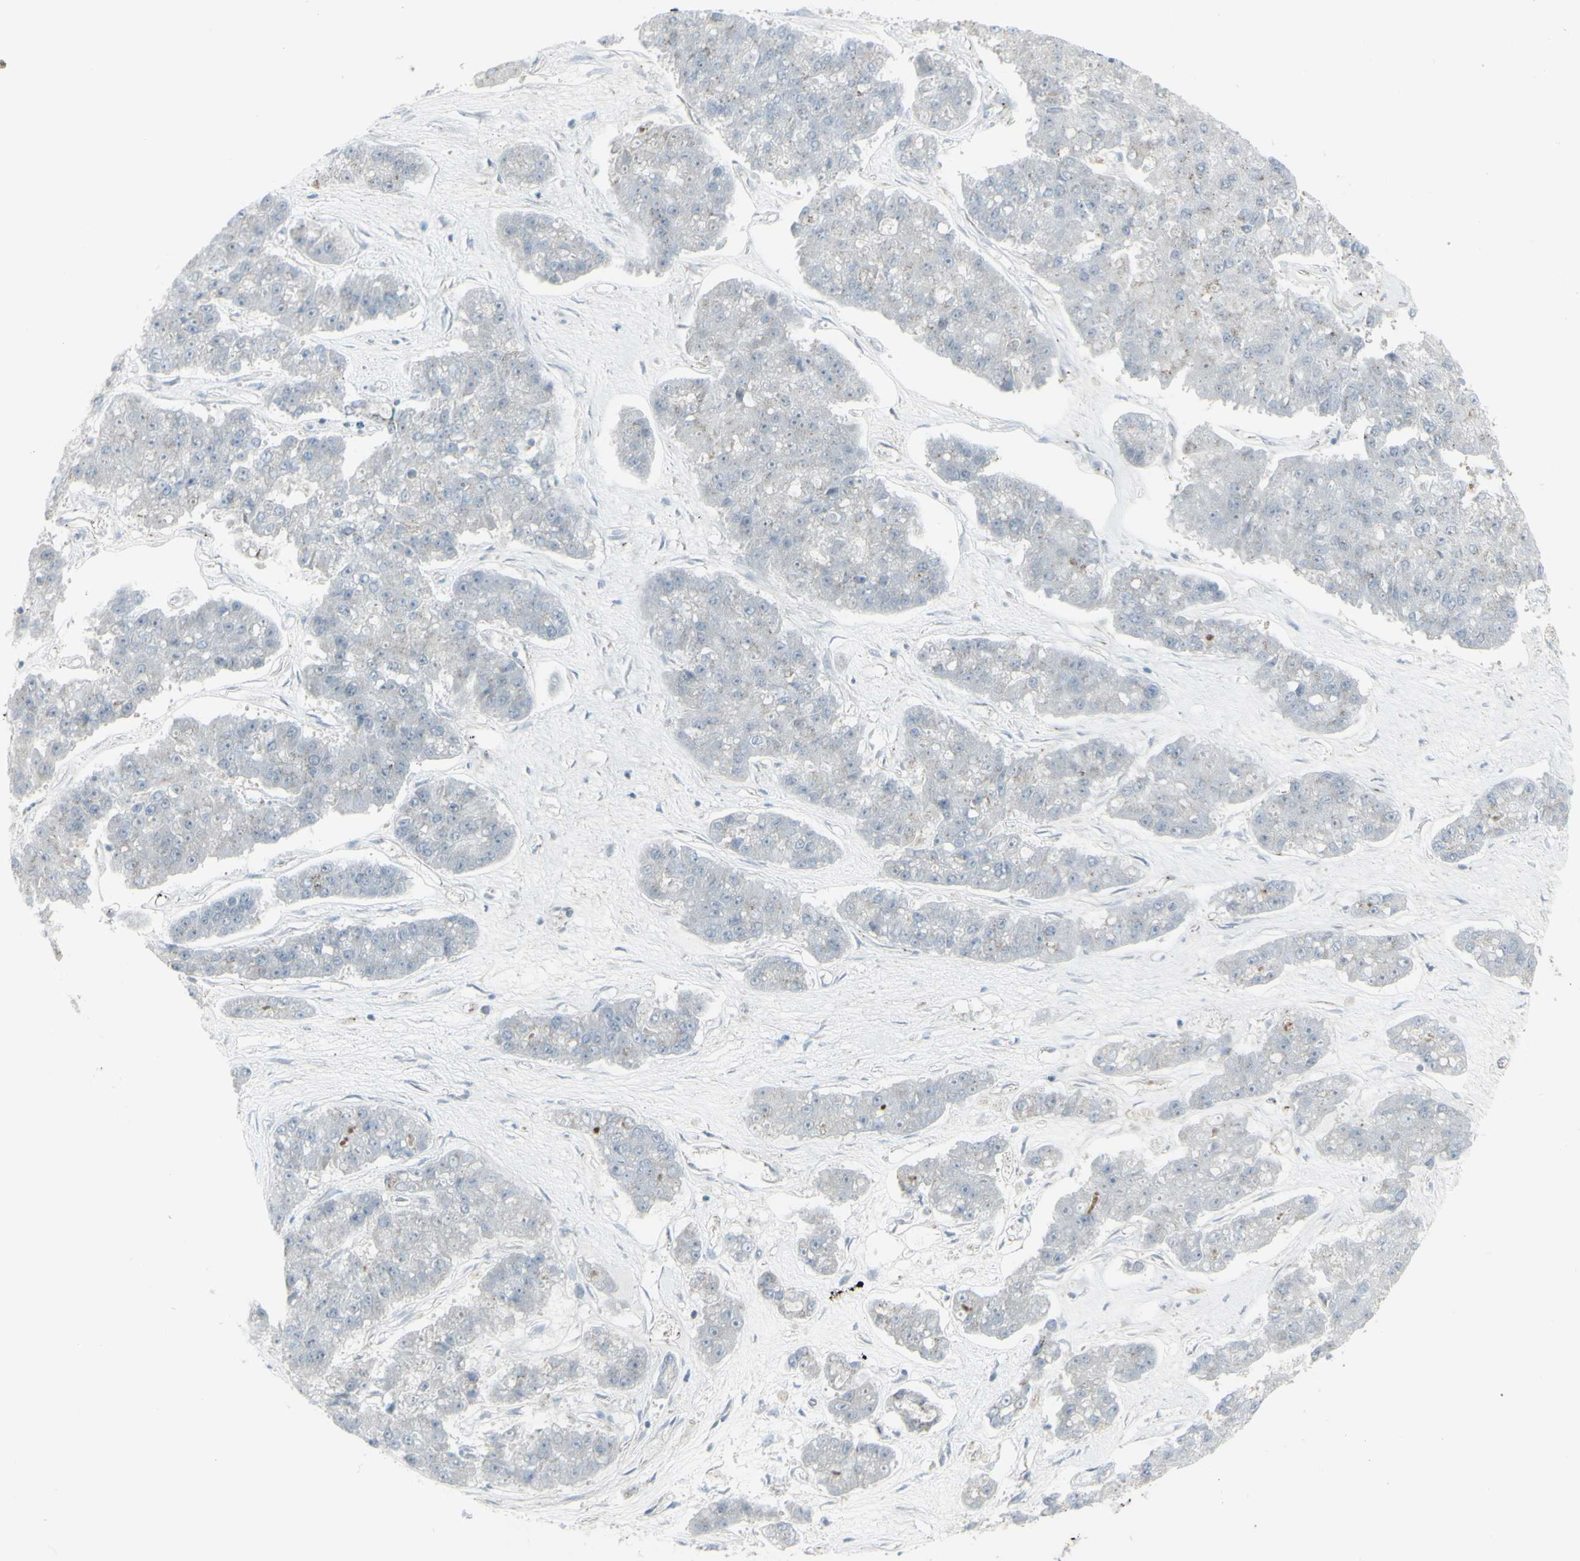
{"staining": {"intensity": "moderate", "quantity": "<25%", "location": "cytoplasmic/membranous"}, "tissue": "pancreatic cancer", "cell_type": "Tumor cells", "image_type": "cancer", "snomed": [{"axis": "morphology", "description": "Adenocarcinoma, NOS"}, {"axis": "topography", "description": "Pancreas"}], "caption": "Pancreatic cancer (adenocarcinoma) stained with a protein marker exhibits moderate staining in tumor cells.", "gene": "GALNT6", "patient": {"sex": "male", "age": 50}}